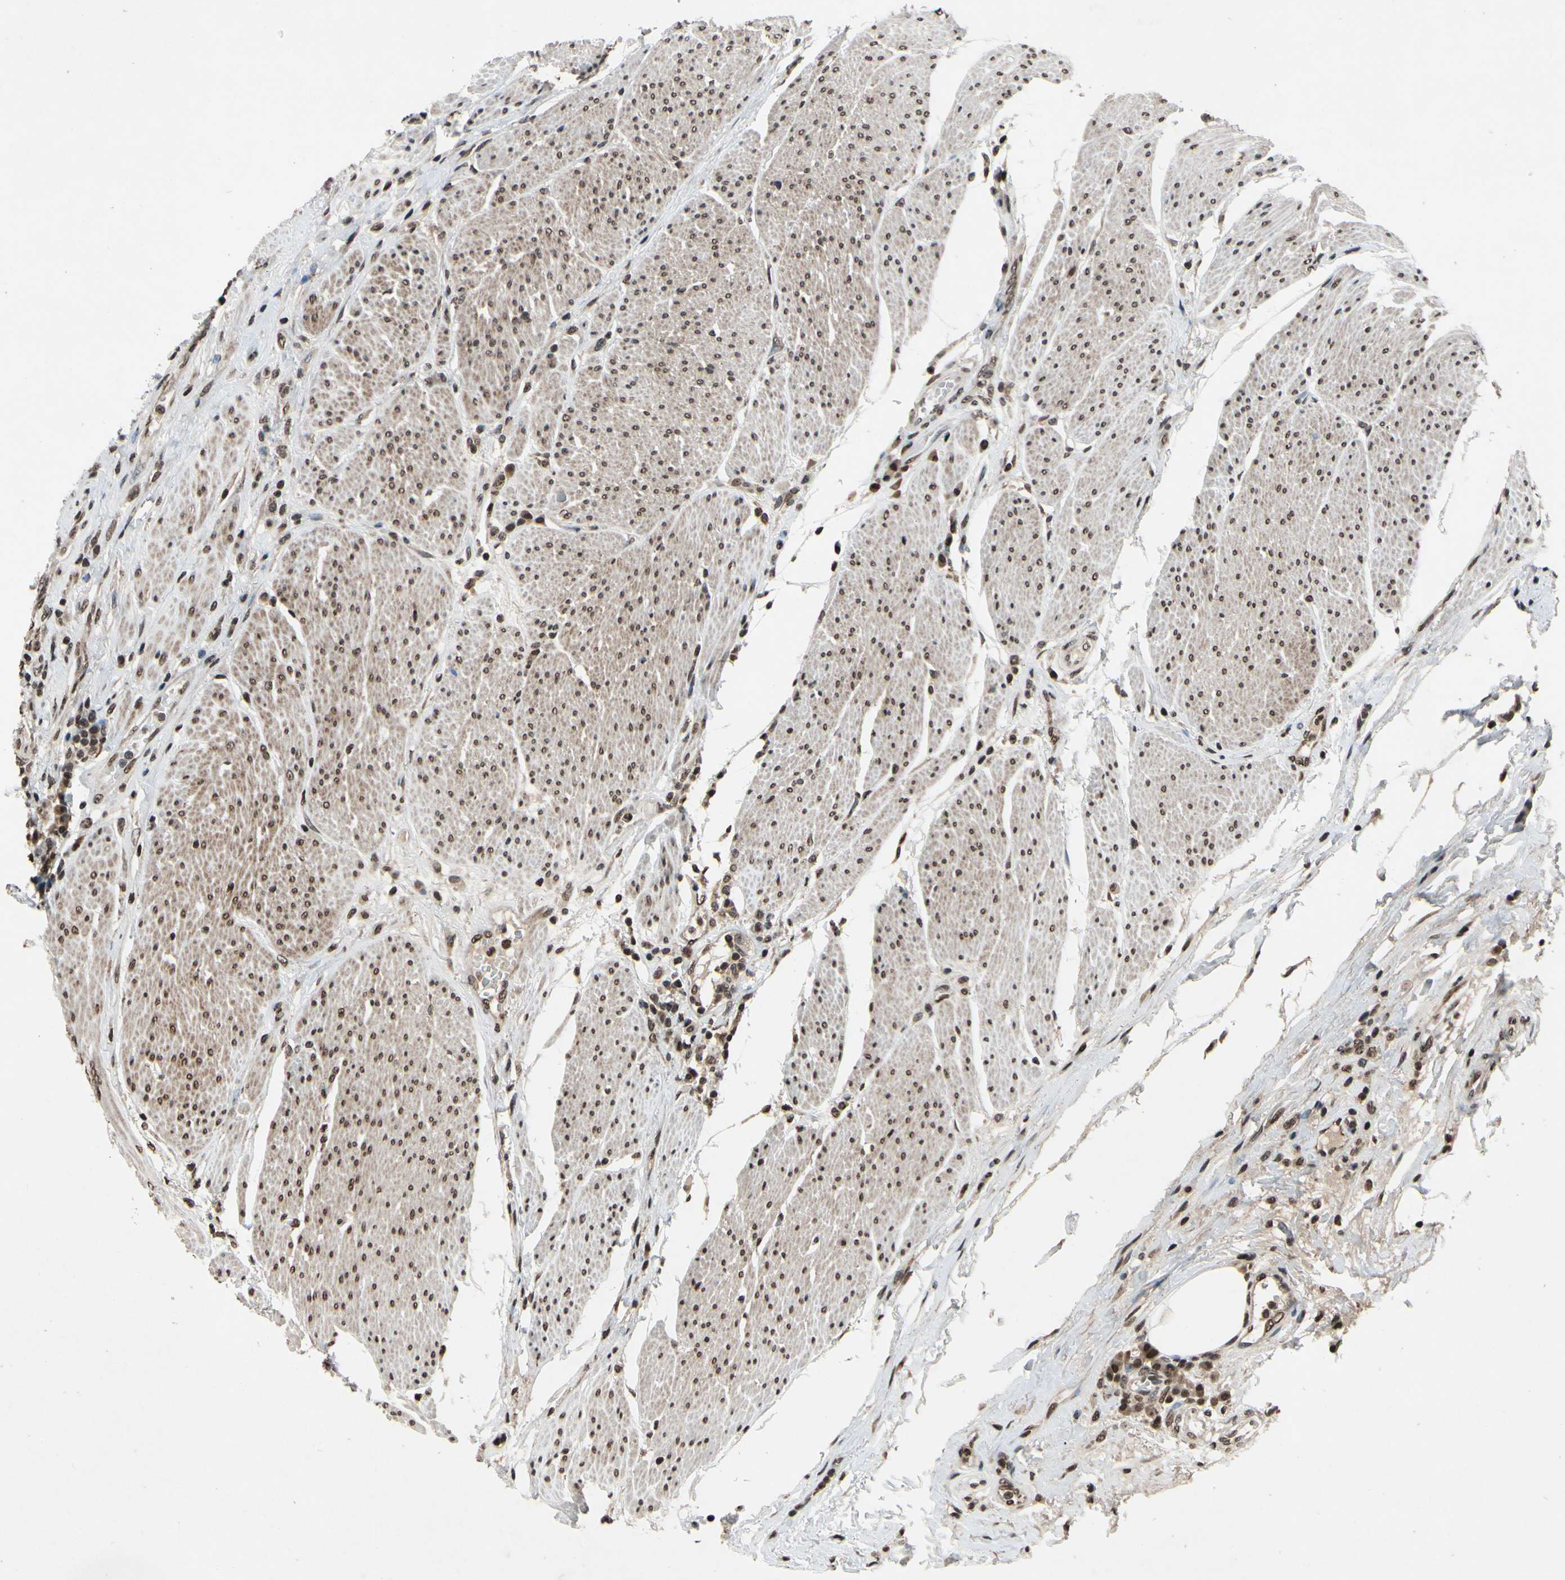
{"staining": {"intensity": "moderate", "quantity": ">75%", "location": "cytoplasmic/membranous,nuclear"}, "tissue": "urothelial cancer", "cell_type": "Tumor cells", "image_type": "cancer", "snomed": [{"axis": "morphology", "description": "Urothelial carcinoma, High grade"}, {"axis": "topography", "description": "Urinary bladder"}], "caption": "Immunohistochemistry (IHC) staining of urothelial carcinoma (high-grade), which demonstrates medium levels of moderate cytoplasmic/membranous and nuclear positivity in about >75% of tumor cells indicating moderate cytoplasmic/membranous and nuclear protein staining. The staining was performed using DAB (3,3'-diaminobenzidine) (brown) for protein detection and nuclei were counterstained in hematoxylin (blue).", "gene": "HIPK2", "patient": {"sex": "male", "age": 61}}